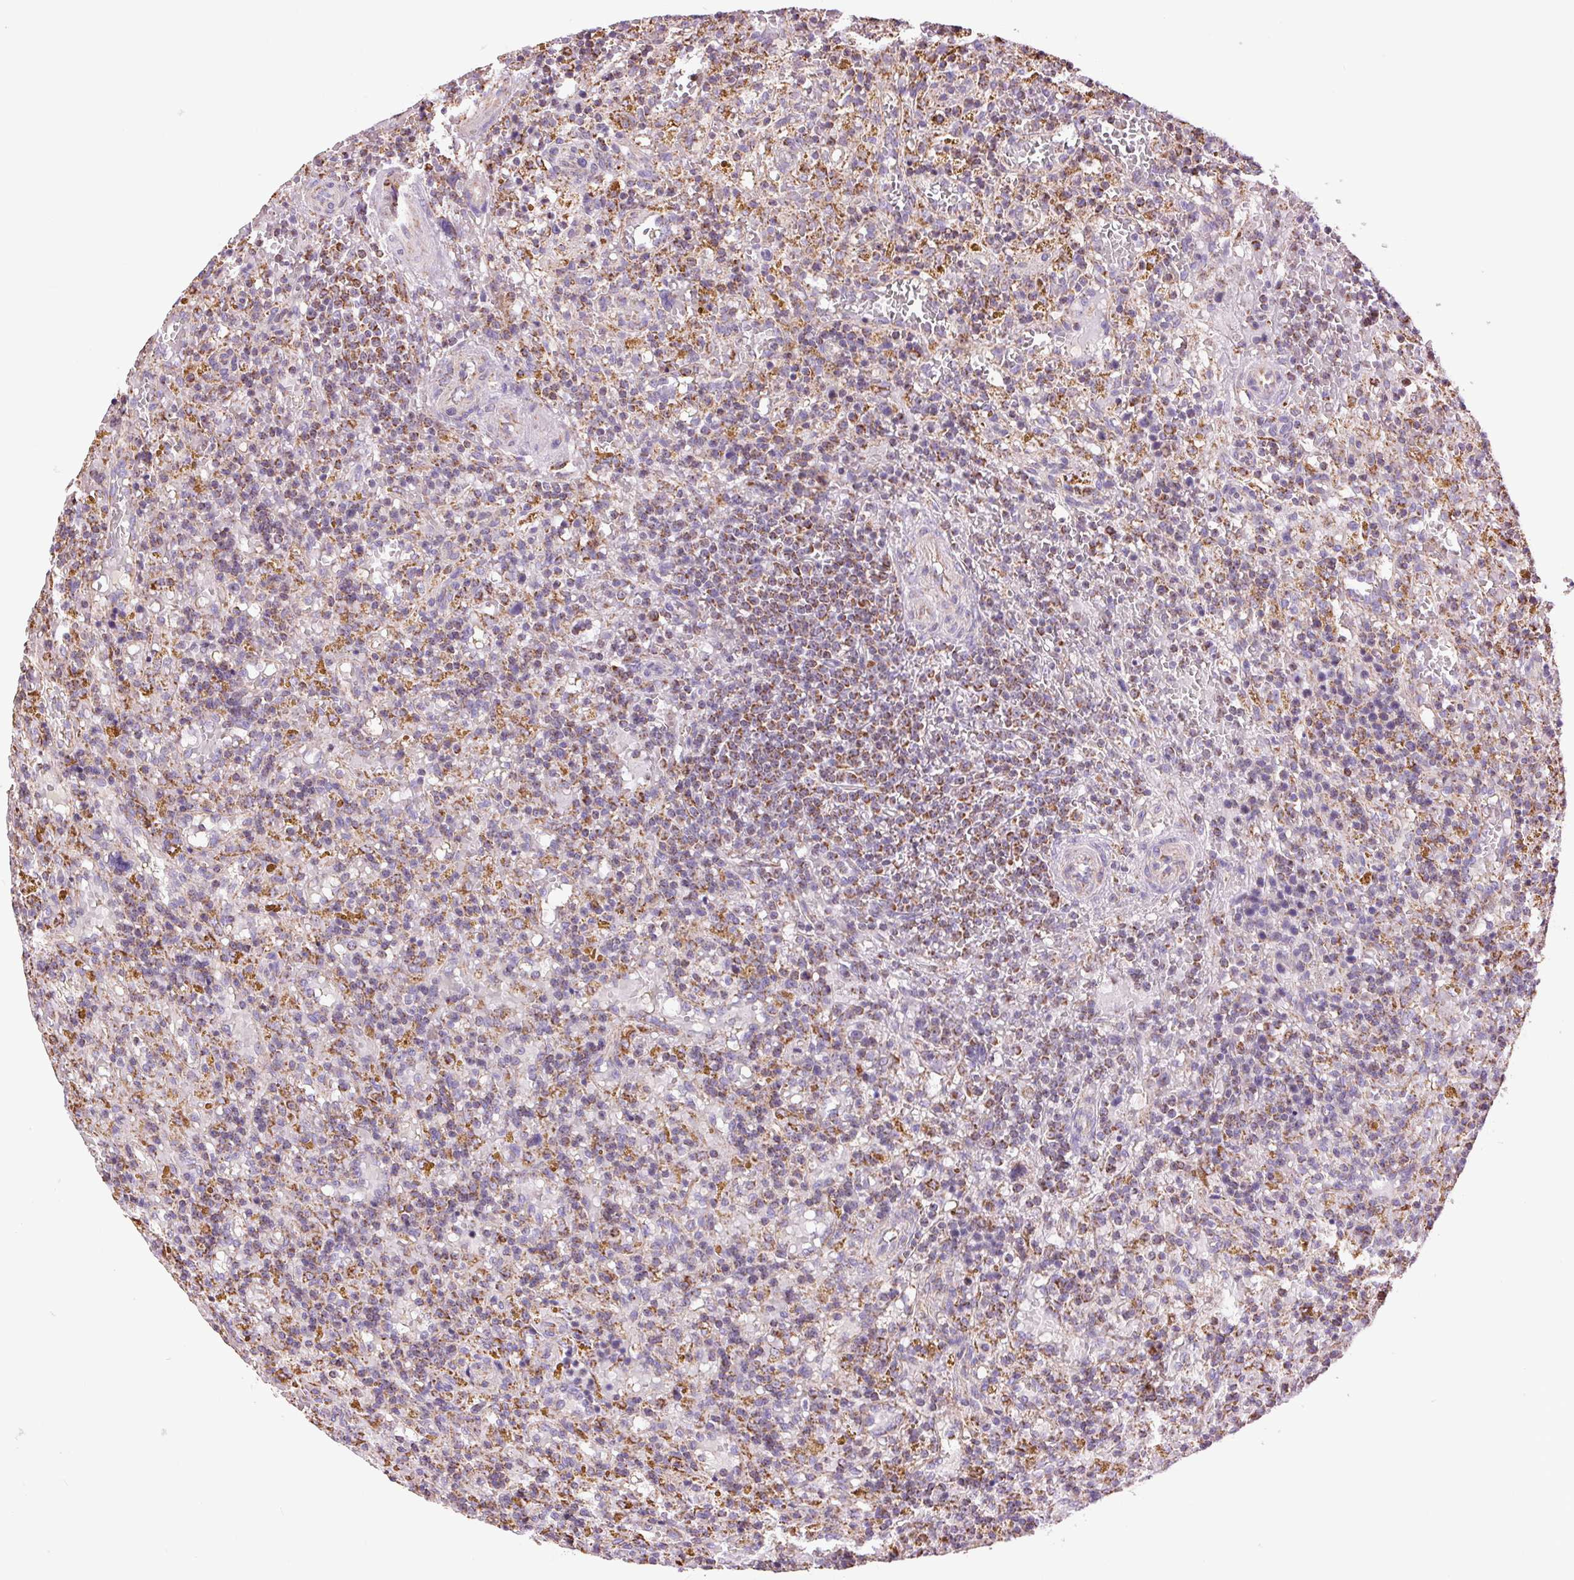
{"staining": {"intensity": "moderate", "quantity": "25%-75%", "location": "cytoplasmic/membranous"}, "tissue": "lymphoma", "cell_type": "Tumor cells", "image_type": "cancer", "snomed": [{"axis": "morphology", "description": "Malignant lymphoma, non-Hodgkin's type, Low grade"}, {"axis": "topography", "description": "Spleen"}], "caption": "The micrograph exhibits a brown stain indicating the presence of a protein in the cytoplasmic/membranous of tumor cells in lymphoma. (DAB (3,3'-diaminobenzidine) IHC, brown staining for protein, blue staining for nuclei).", "gene": "ATP5PB", "patient": {"sex": "female", "age": 65}}